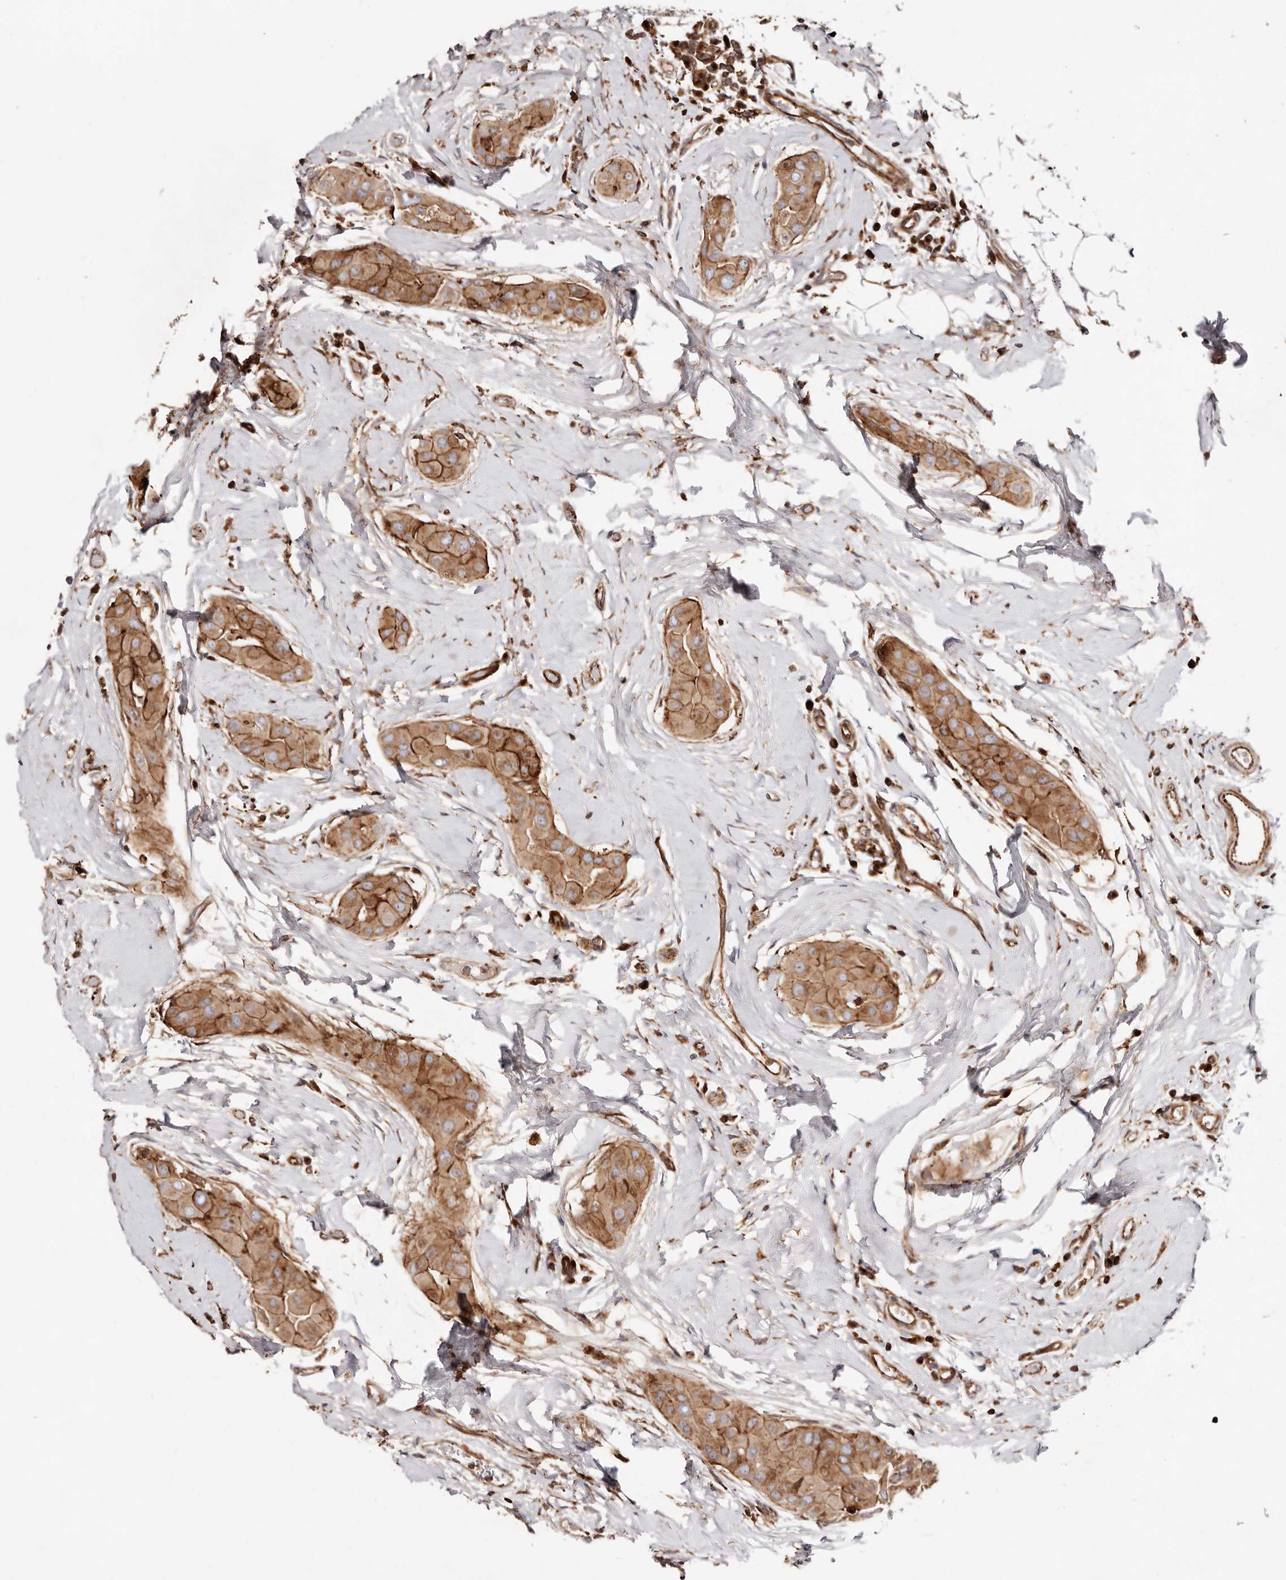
{"staining": {"intensity": "strong", "quantity": "25%-75%", "location": "cytoplasmic/membranous"}, "tissue": "thyroid cancer", "cell_type": "Tumor cells", "image_type": "cancer", "snomed": [{"axis": "morphology", "description": "Papillary adenocarcinoma, NOS"}, {"axis": "topography", "description": "Thyroid gland"}], "caption": "Immunohistochemistry (DAB (3,3'-diaminobenzidine)) staining of human thyroid papillary adenocarcinoma reveals strong cytoplasmic/membranous protein positivity in approximately 25%-75% of tumor cells.", "gene": "PTPN22", "patient": {"sex": "male", "age": 33}}